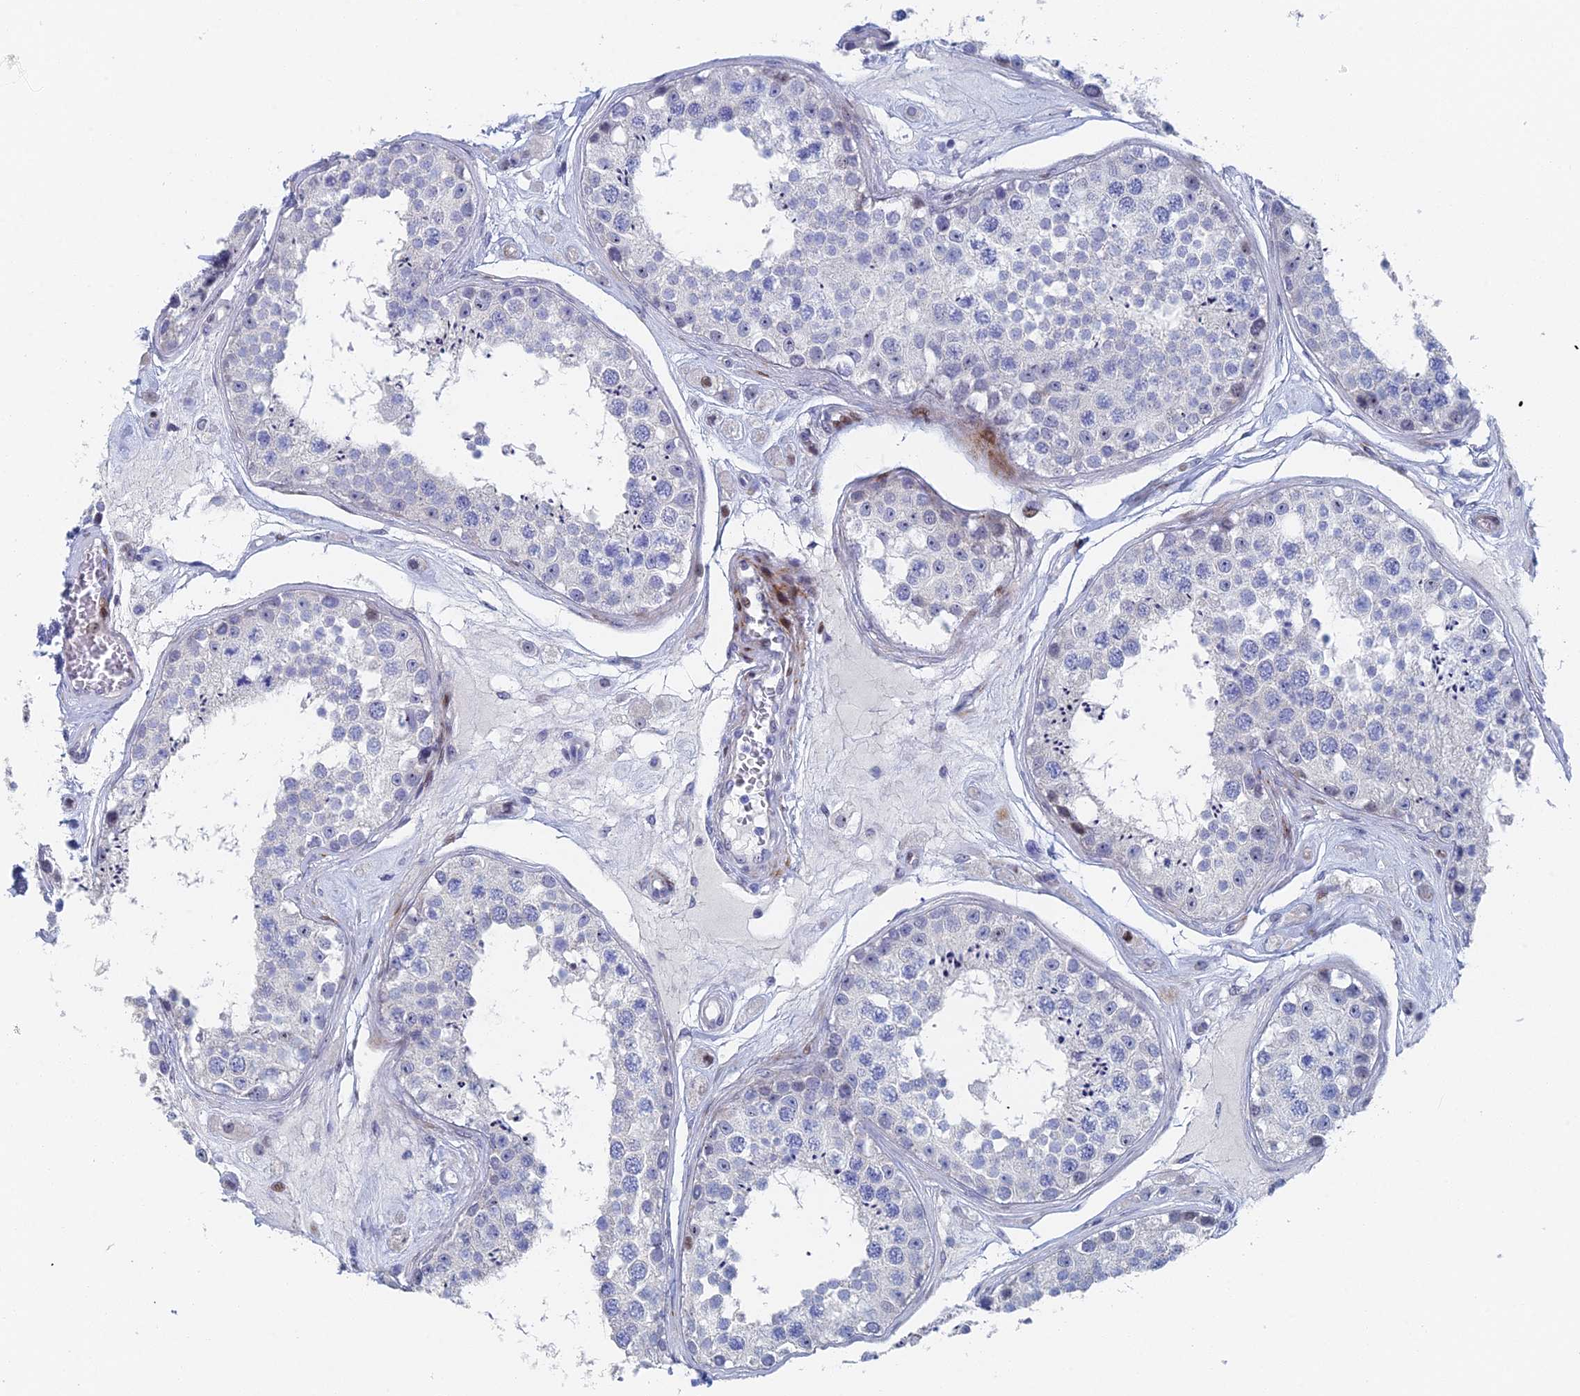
{"staining": {"intensity": "negative", "quantity": "none", "location": "none"}, "tissue": "testis", "cell_type": "Cells in seminiferous ducts", "image_type": "normal", "snomed": [{"axis": "morphology", "description": "Normal tissue, NOS"}, {"axis": "topography", "description": "Testis"}], "caption": "Immunohistochemistry of unremarkable testis exhibits no expression in cells in seminiferous ducts. (DAB IHC visualized using brightfield microscopy, high magnification).", "gene": "DRGX", "patient": {"sex": "male", "age": 25}}